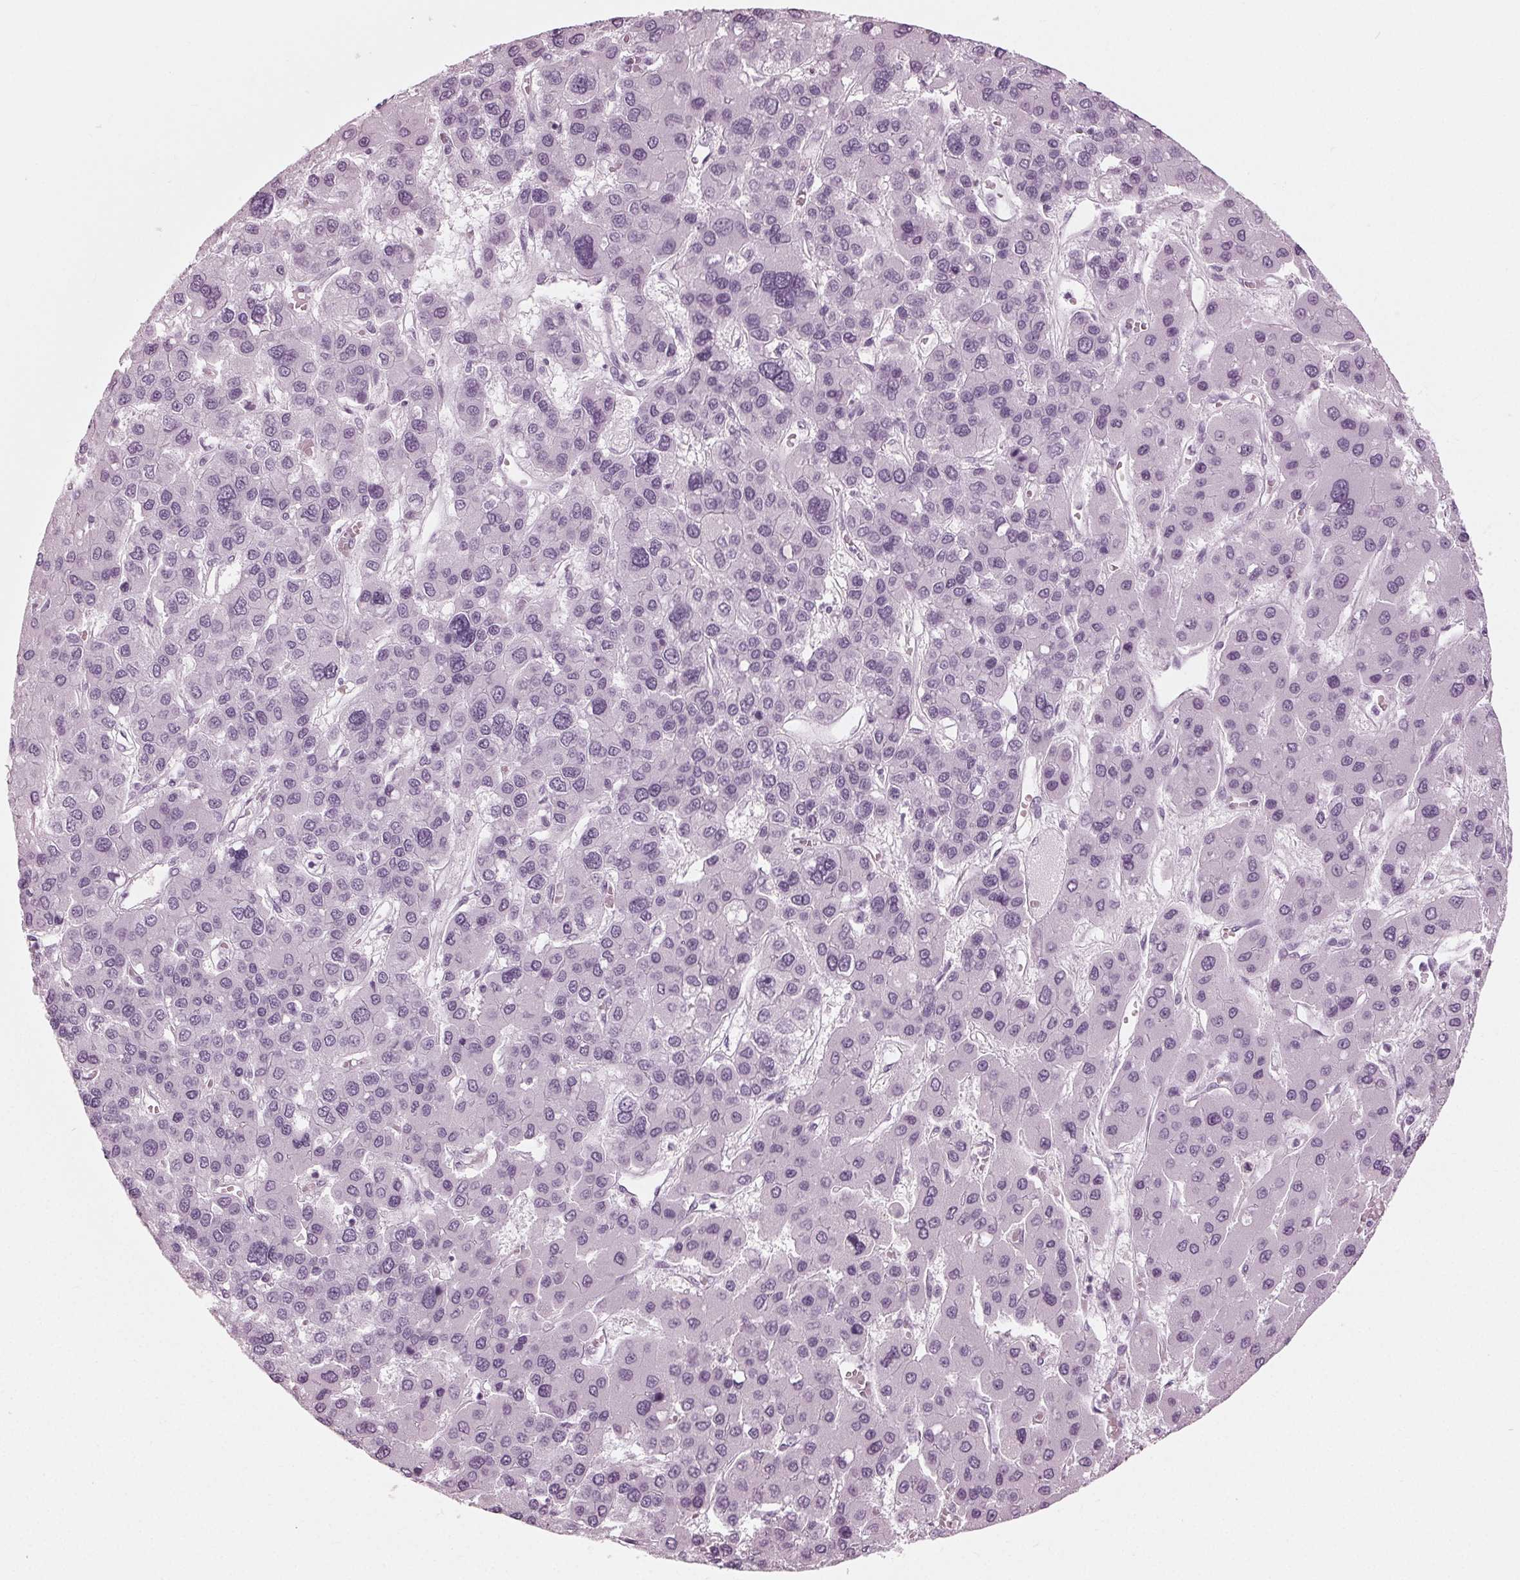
{"staining": {"intensity": "negative", "quantity": "none", "location": "none"}, "tissue": "liver cancer", "cell_type": "Tumor cells", "image_type": "cancer", "snomed": [{"axis": "morphology", "description": "Carcinoma, Hepatocellular, NOS"}, {"axis": "topography", "description": "Liver"}], "caption": "Immunohistochemistry (IHC) of liver cancer (hepatocellular carcinoma) exhibits no staining in tumor cells.", "gene": "KRT28", "patient": {"sex": "female", "age": 41}}